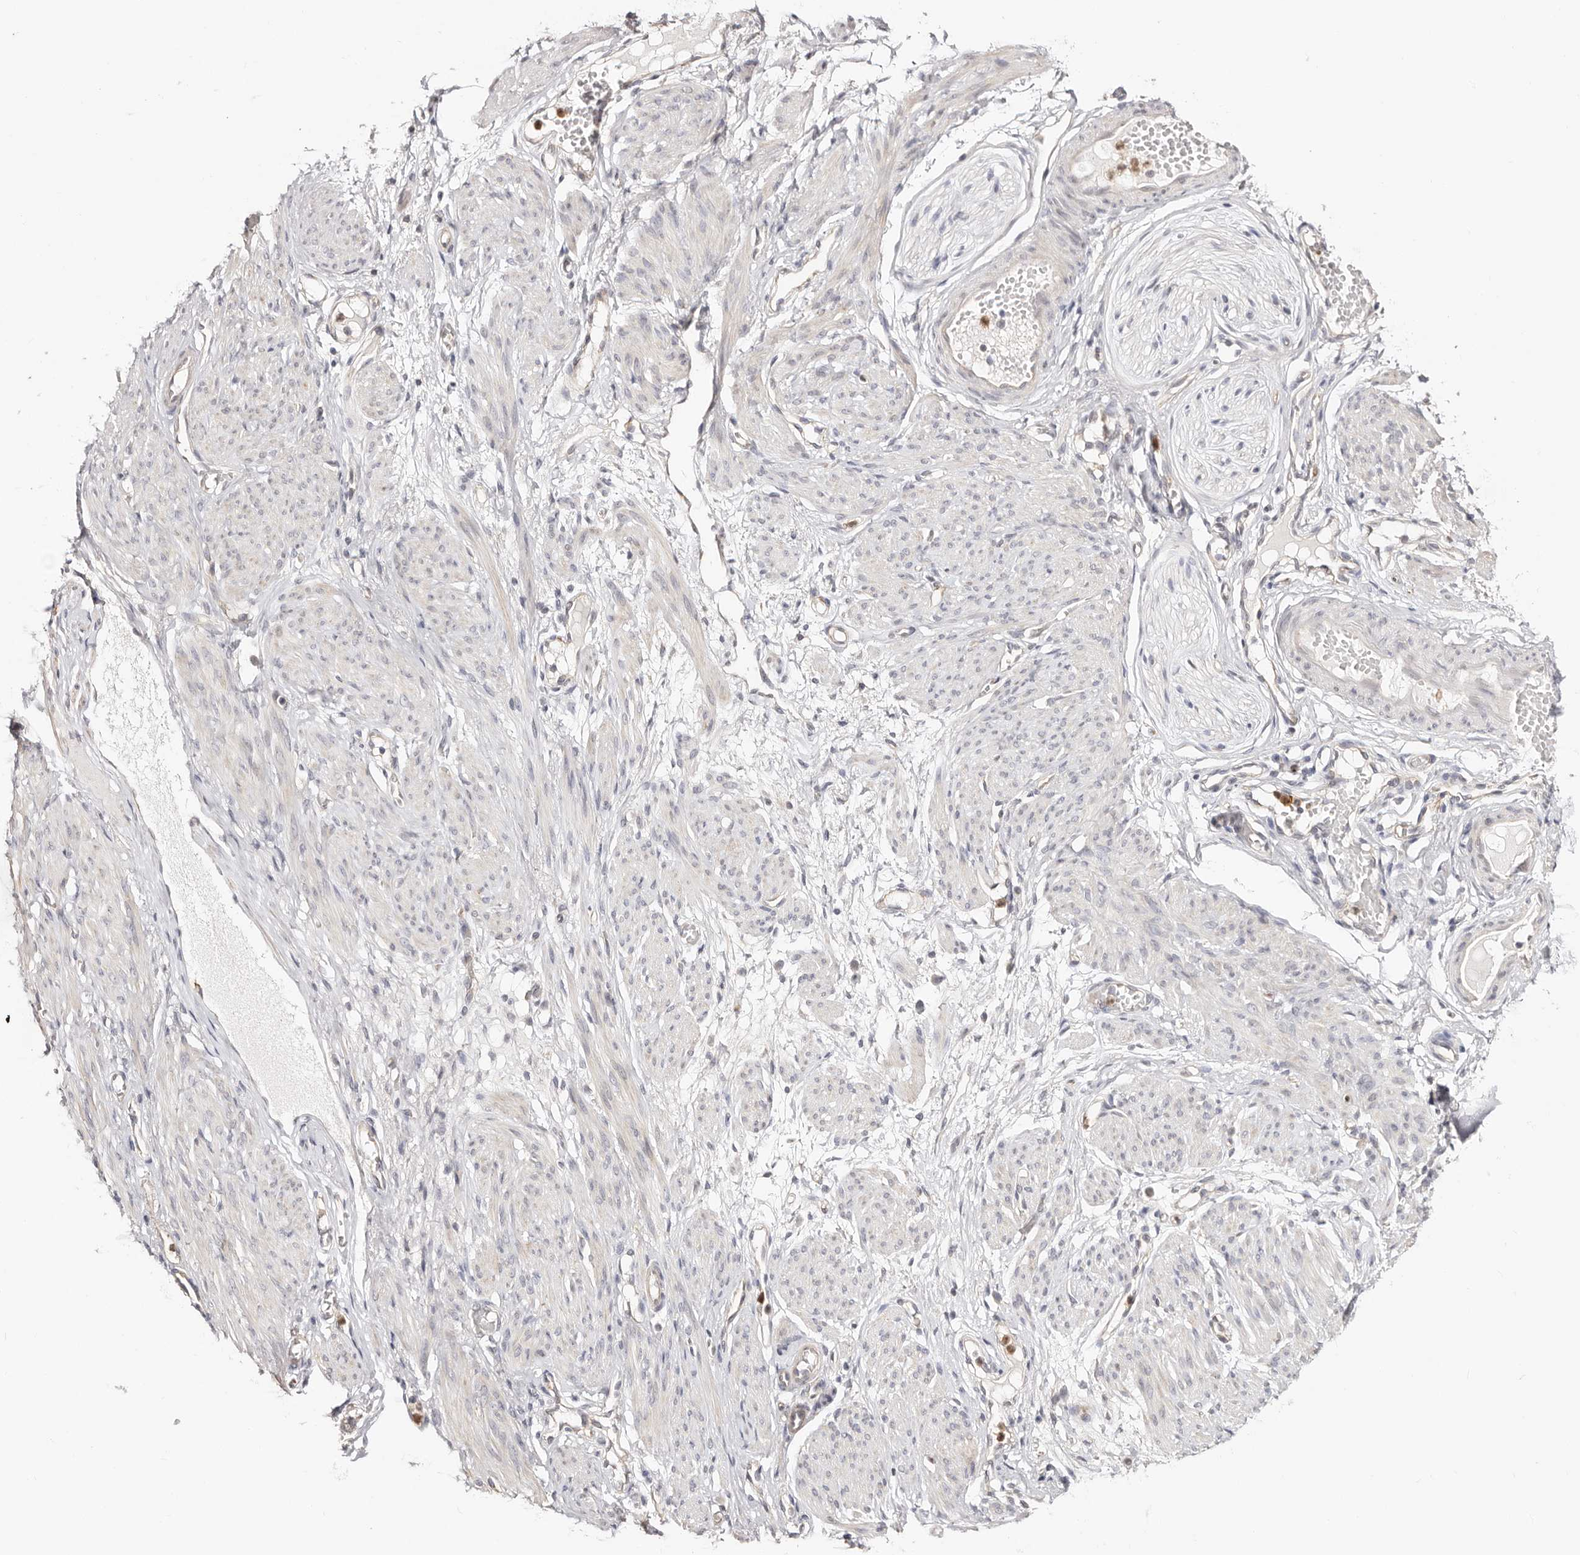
{"staining": {"intensity": "weak", "quantity": ">75%", "location": "cytoplasmic/membranous"}, "tissue": "adipose tissue", "cell_type": "Adipocytes", "image_type": "normal", "snomed": [{"axis": "morphology", "description": "Normal tissue, NOS"}, {"axis": "topography", "description": "Smooth muscle"}, {"axis": "topography", "description": "Peripheral nerve tissue"}], "caption": "A photomicrograph of adipose tissue stained for a protein exhibits weak cytoplasmic/membranous brown staining in adipocytes.", "gene": "BCL2L15", "patient": {"sex": "female", "age": 39}}